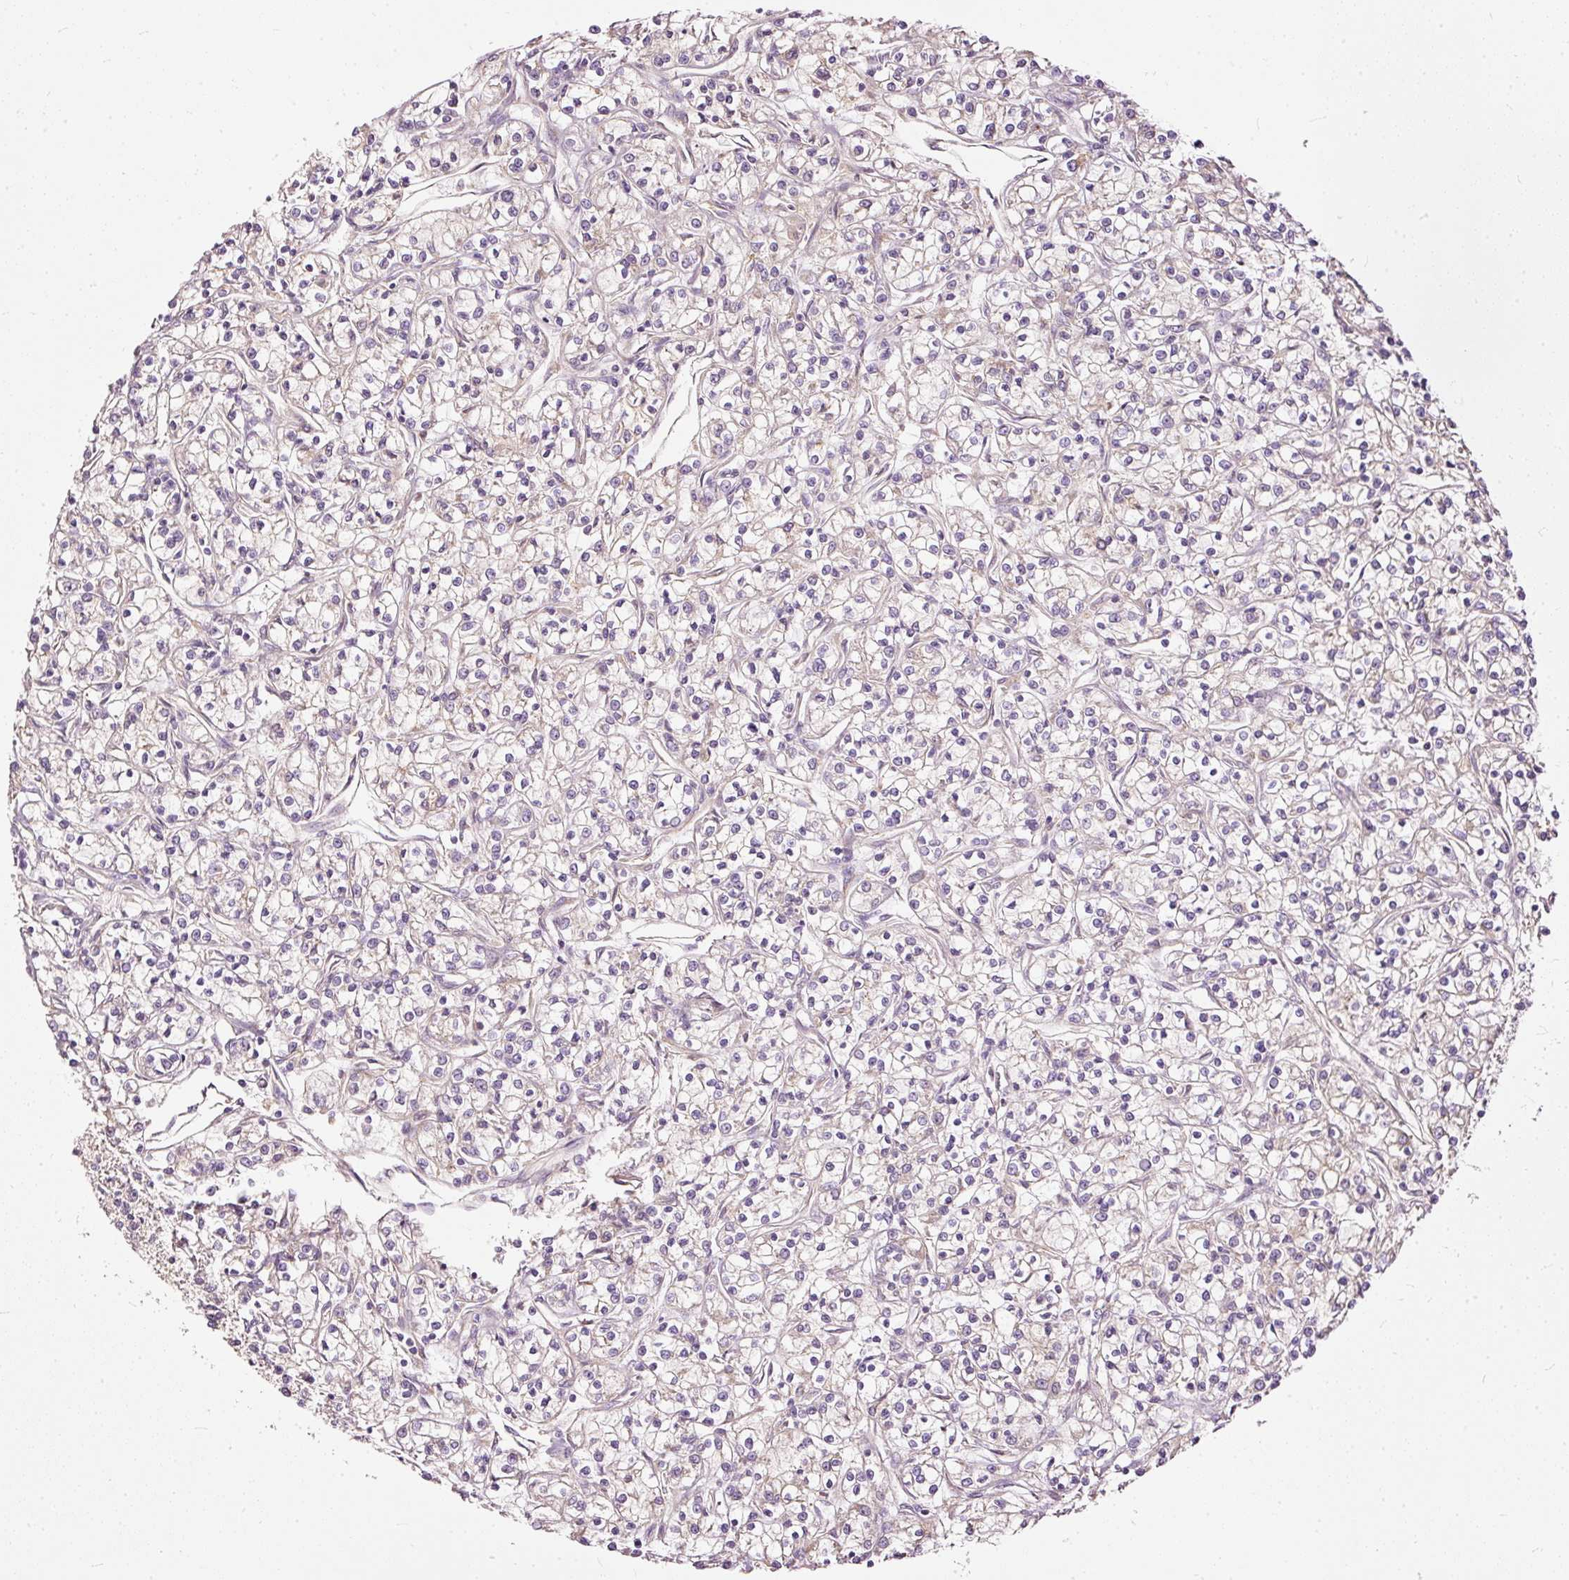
{"staining": {"intensity": "weak", "quantity": "<25%", "location": "cytoplasmic/membranous"}, "tissue": "renal cancer", "cell_type": "Tumor cells", "image_type": "cancer", "snomed": [{"axis": "morphology", "description": "Adenocarcinoma, NOS"}, {"axis": "topography", "description": "Kidney"}], "caption": "Renal cancer stained for a protein using IHC displays no expression tumor cells.", "gene": "PAQR9", "patient": {"sex": "female", "age": 59}}